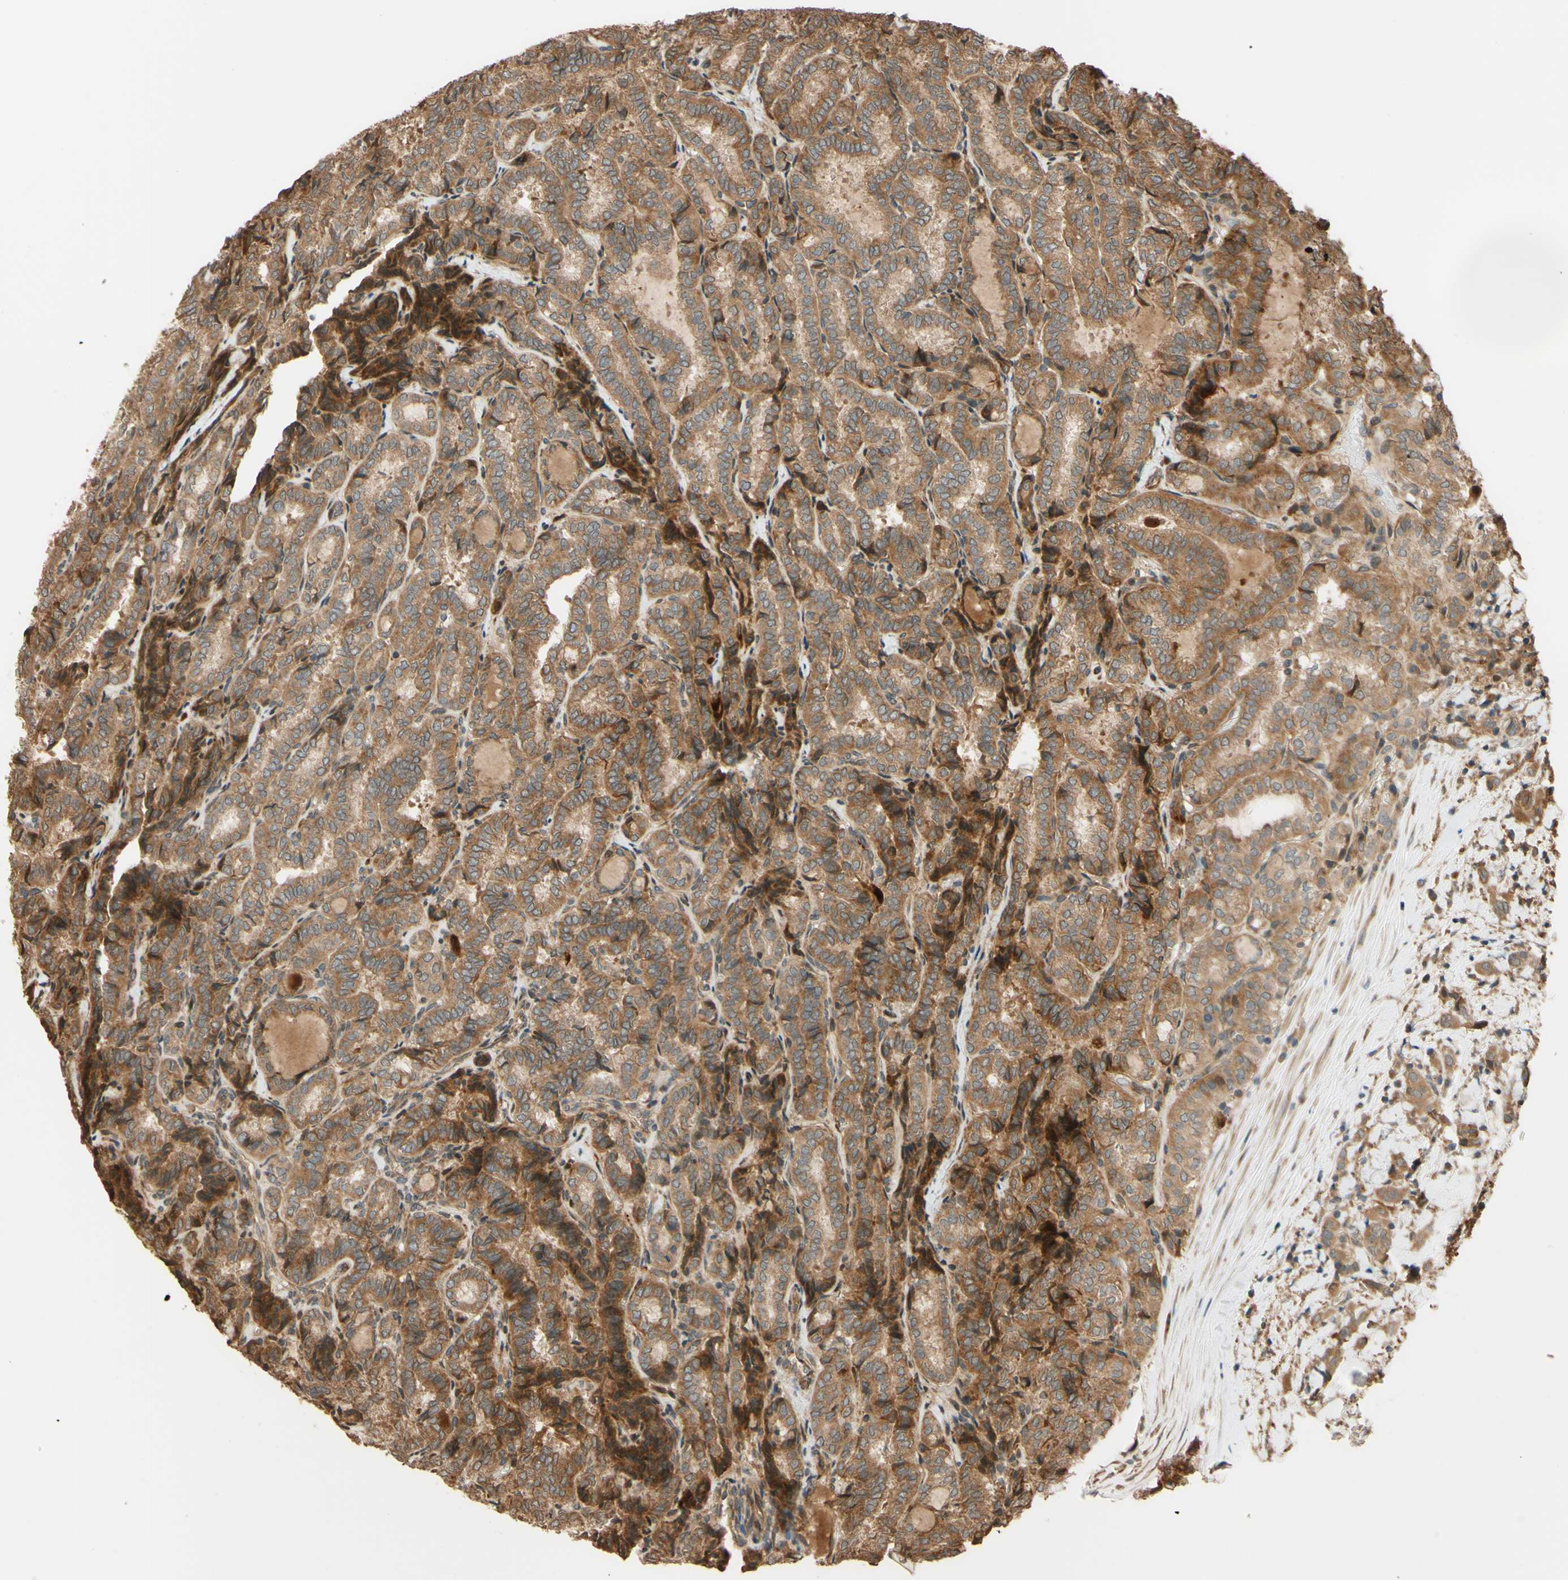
{"staining": {"intensity": "moderate", "quantity": ">75%", "location": "cytoplasmic/membranous"}, "tissue": "thyroid cancer", "cell_type": "Tumor cells", "image_type": "cancer", "snomed": [{"axis": "morphology", "description": "Normal tissue, NOS"}, {"axis": "morphology", "description": "Papillary adenocarcinoma, NOS"}, {"axis": "topography", "description": "Thyroid gland"}], "caption": "Tumor cells demonstrate medium levels of moderate cytoplasmic/membranous staining in about >75% of cells in human thyroid papillary adenocarcinoma.", "gene": "RNF19A", "patient": {"sex": "female", "age": 30}}